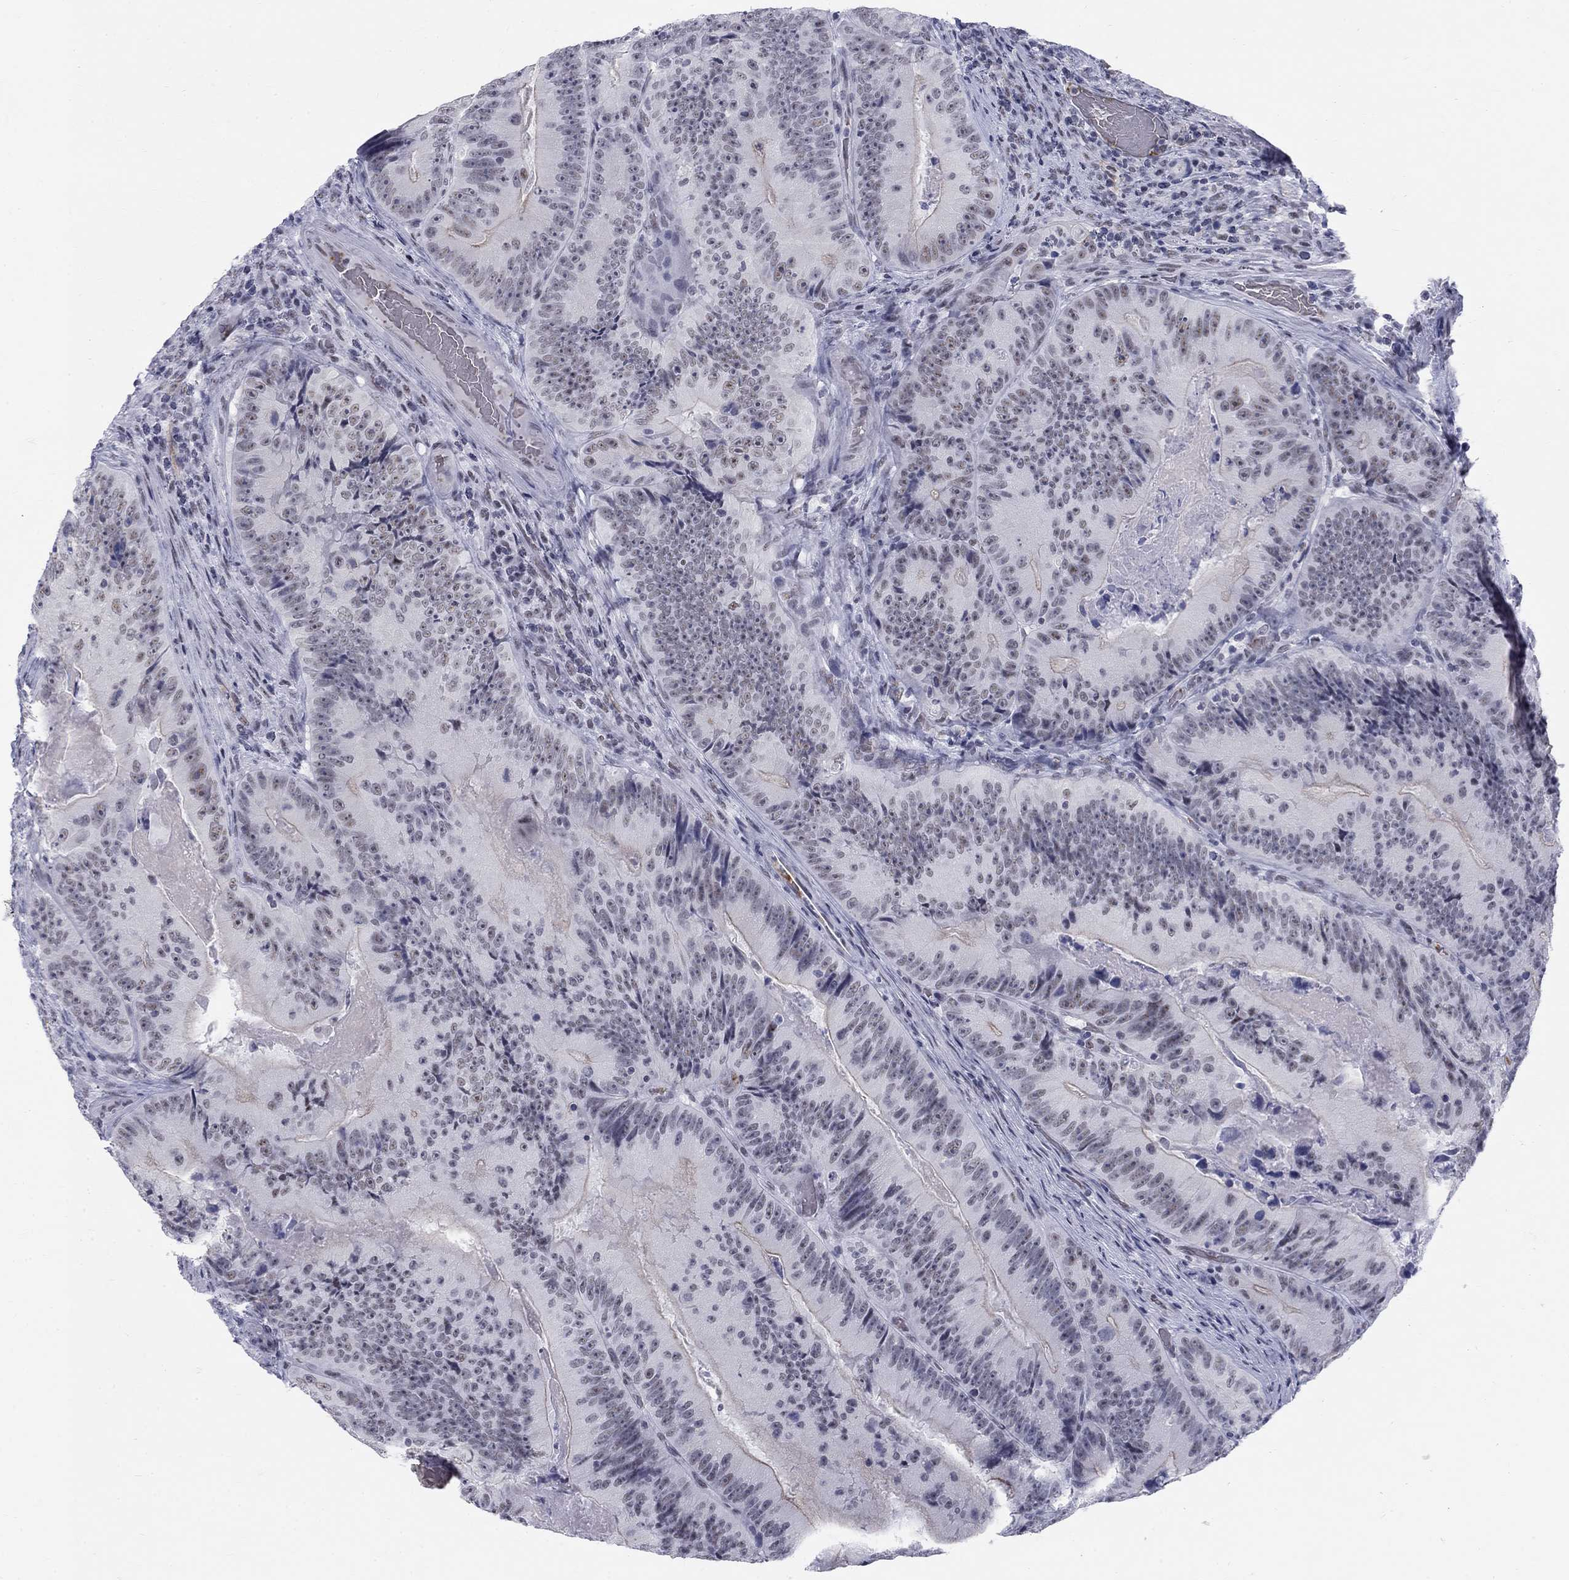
{"staining": {"intensity": "weak", "quantity": "<25%", "location": "nuclear"}, "tissue": "colorectal cancer", "cell_type": "Tumor cells", "image_type": "cancer", "snomed": [{"axis": "morphology", "description": "Adenocarcinoma, NOS"}, {"axis": "topography", "description": "Colon"}], "caption": "This is an immunohistochemistry (IHC) micrograph of human adenocarcinoma (colorectal). There is no positivity in tumor cells.", "gene": "DMTN", "patient": {"sex": "female", "age": 86}}